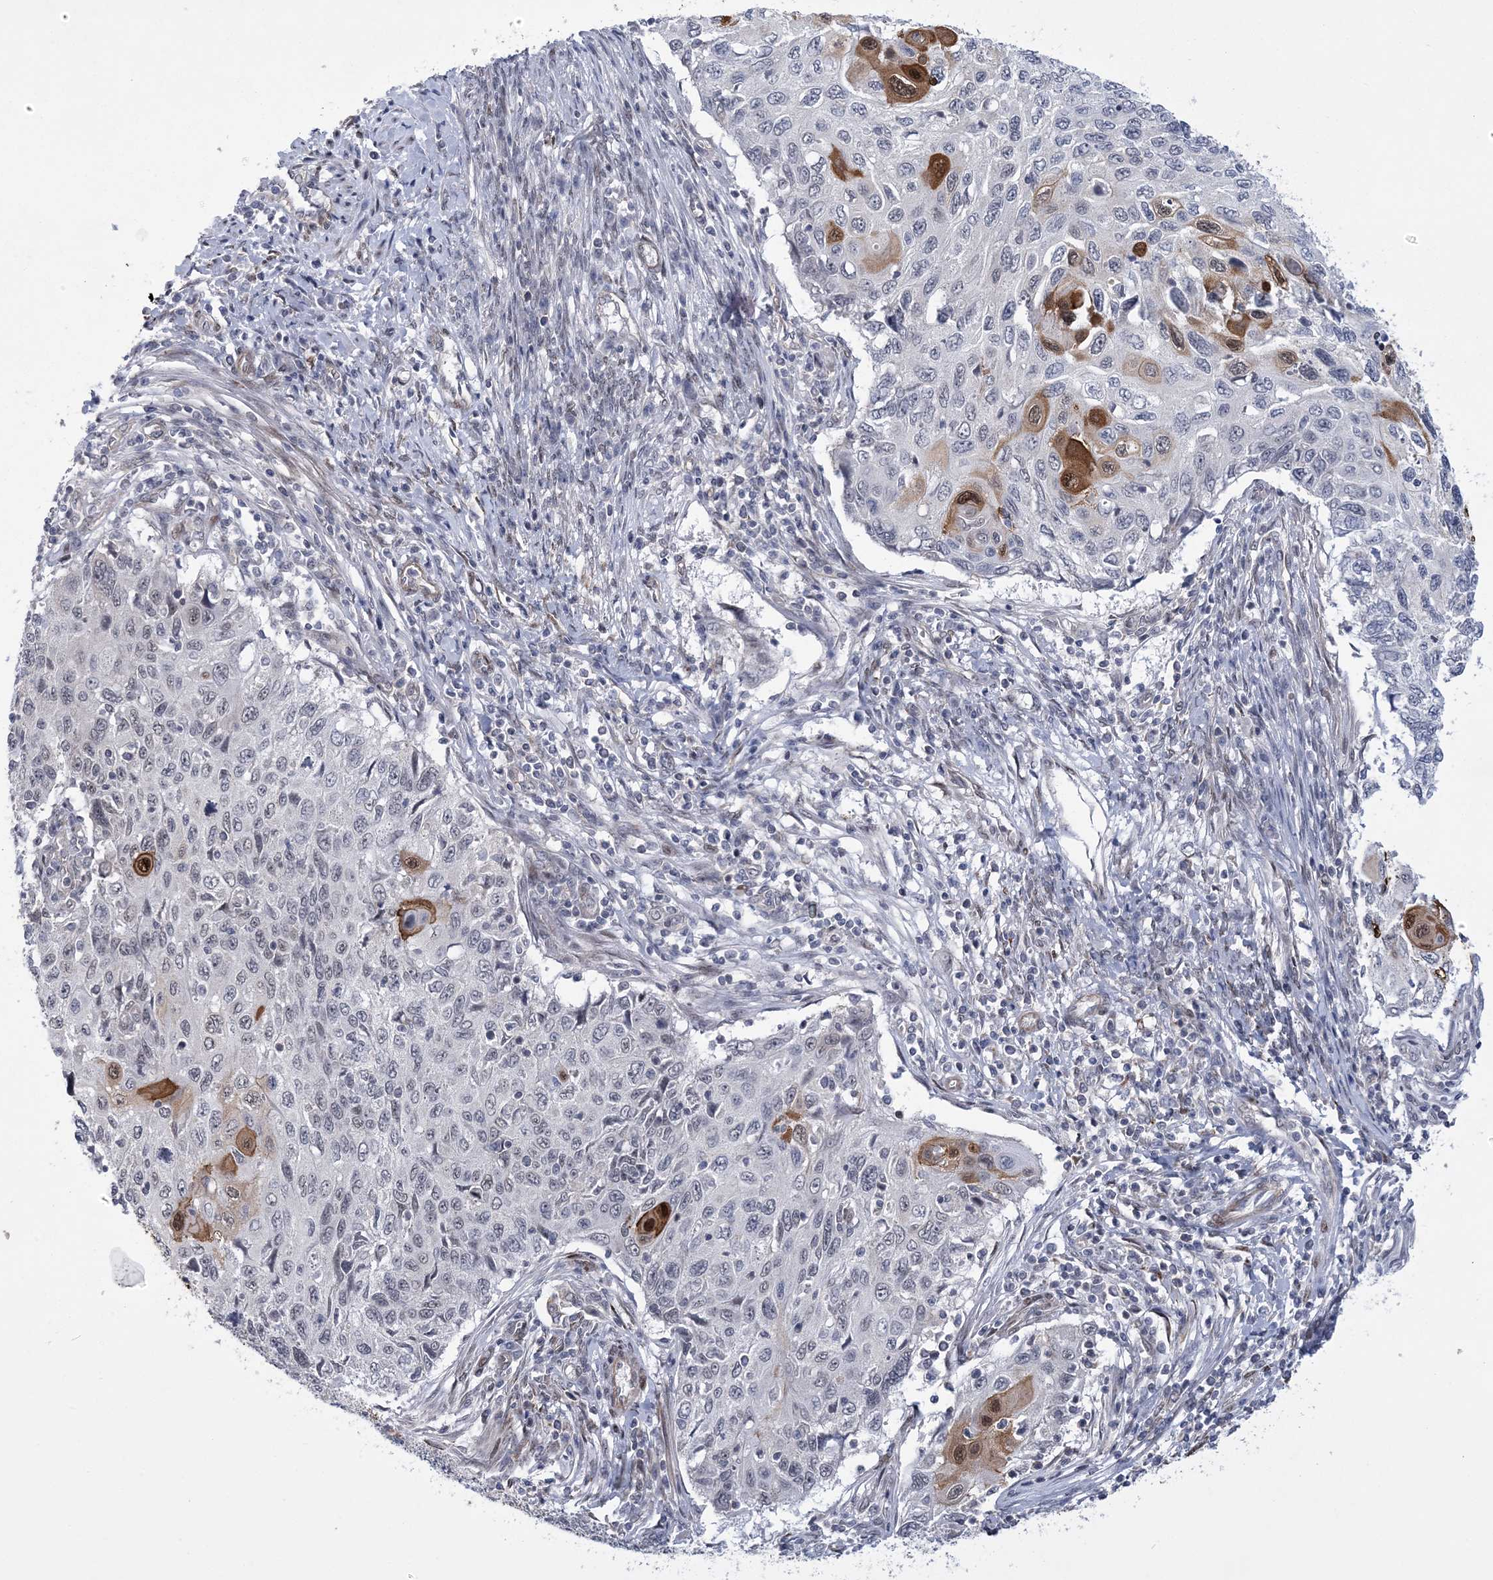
{"staining": {"intensity": "strong", "quantity": "<25%", "location": "cytoplasmic/membranous,nuclear"}, "tissue": "cervical cancer", "cell_type": "Tumor cells", "image_type": "cancer", "snomed": [{"axis": "morphology", "description": "Squamous cell carcinoma, NOS"}, {"axis": "topography", "description": "Cervix"}], "caption": "Immunohistochemistry staining of cervical cancer (squamous cell carcinoma), which reveals medium levels of strong cytoplasmic/membranous and nuclear positivity in about <25% of tumor cells indicating strong cytoplasmic/membranous and nuclear protein expression. The staining was performed using DAB (brown) for protein detection and nuclei were counterstained in hematoxylin (blue).", "gene": "HOMEZ", "patient": {"sex": "female", "age": 70}}